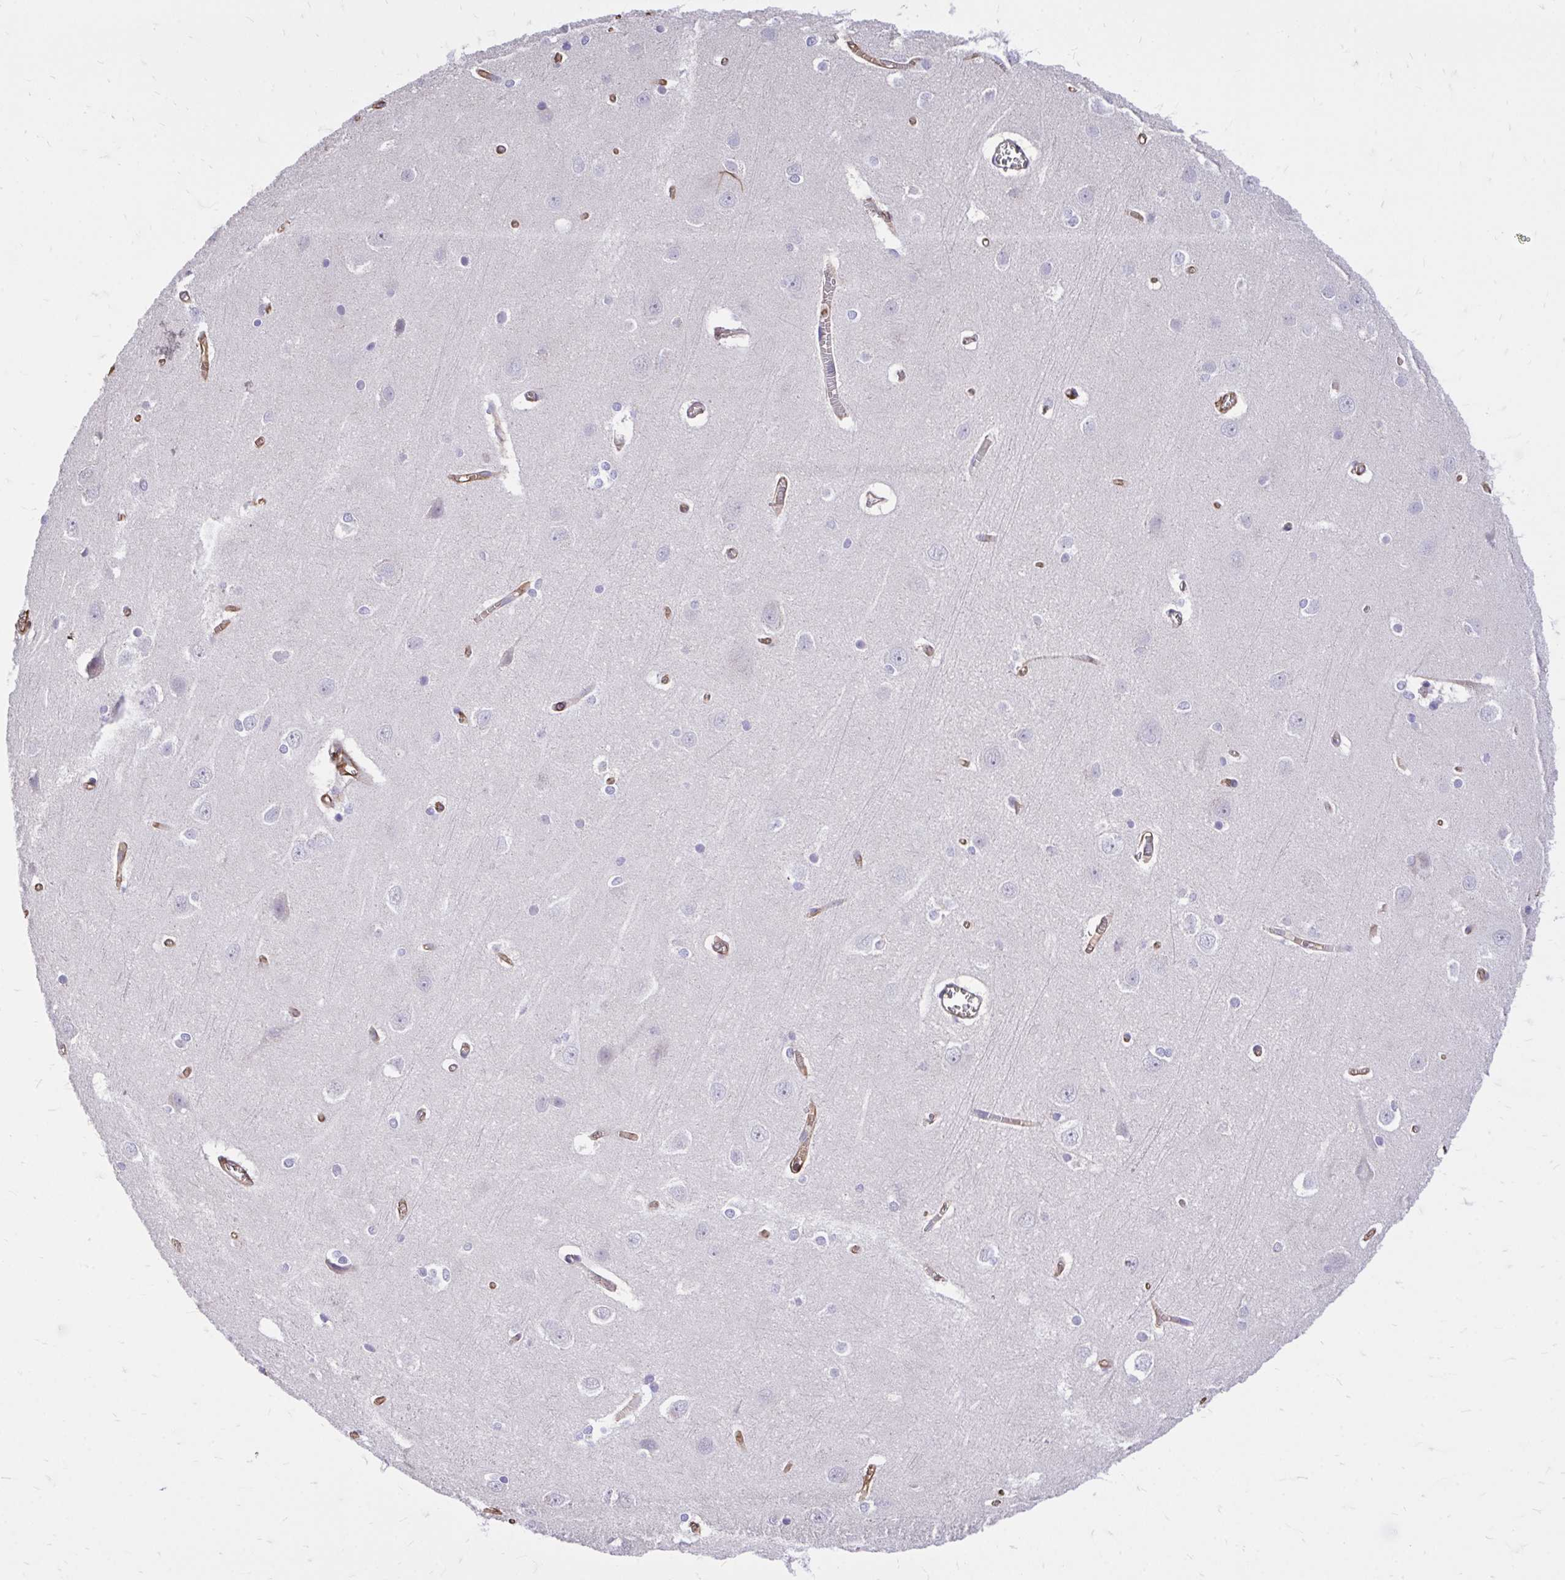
{"staining": {"intensity": "moderate", "quantity": ">75%", "location": "cytoplasmic/membranous"}, "tissue": "cerebral cortex", "cell_type": "Endothelial cells", "image_type": "normal", "snomed": [{"axis": "morphology", "description": "Normal tissue, NOS"}, {"axis": "topography", "description": "Cerebral cortex"}], "caption": "A brown stain shows moderate cytoplasmic/membranous positivity of a protein in endothelial cells of unremarkable human cerebral cortex.", "gene": "RNF103", "patient": {"sex": "male", "age": 37}}